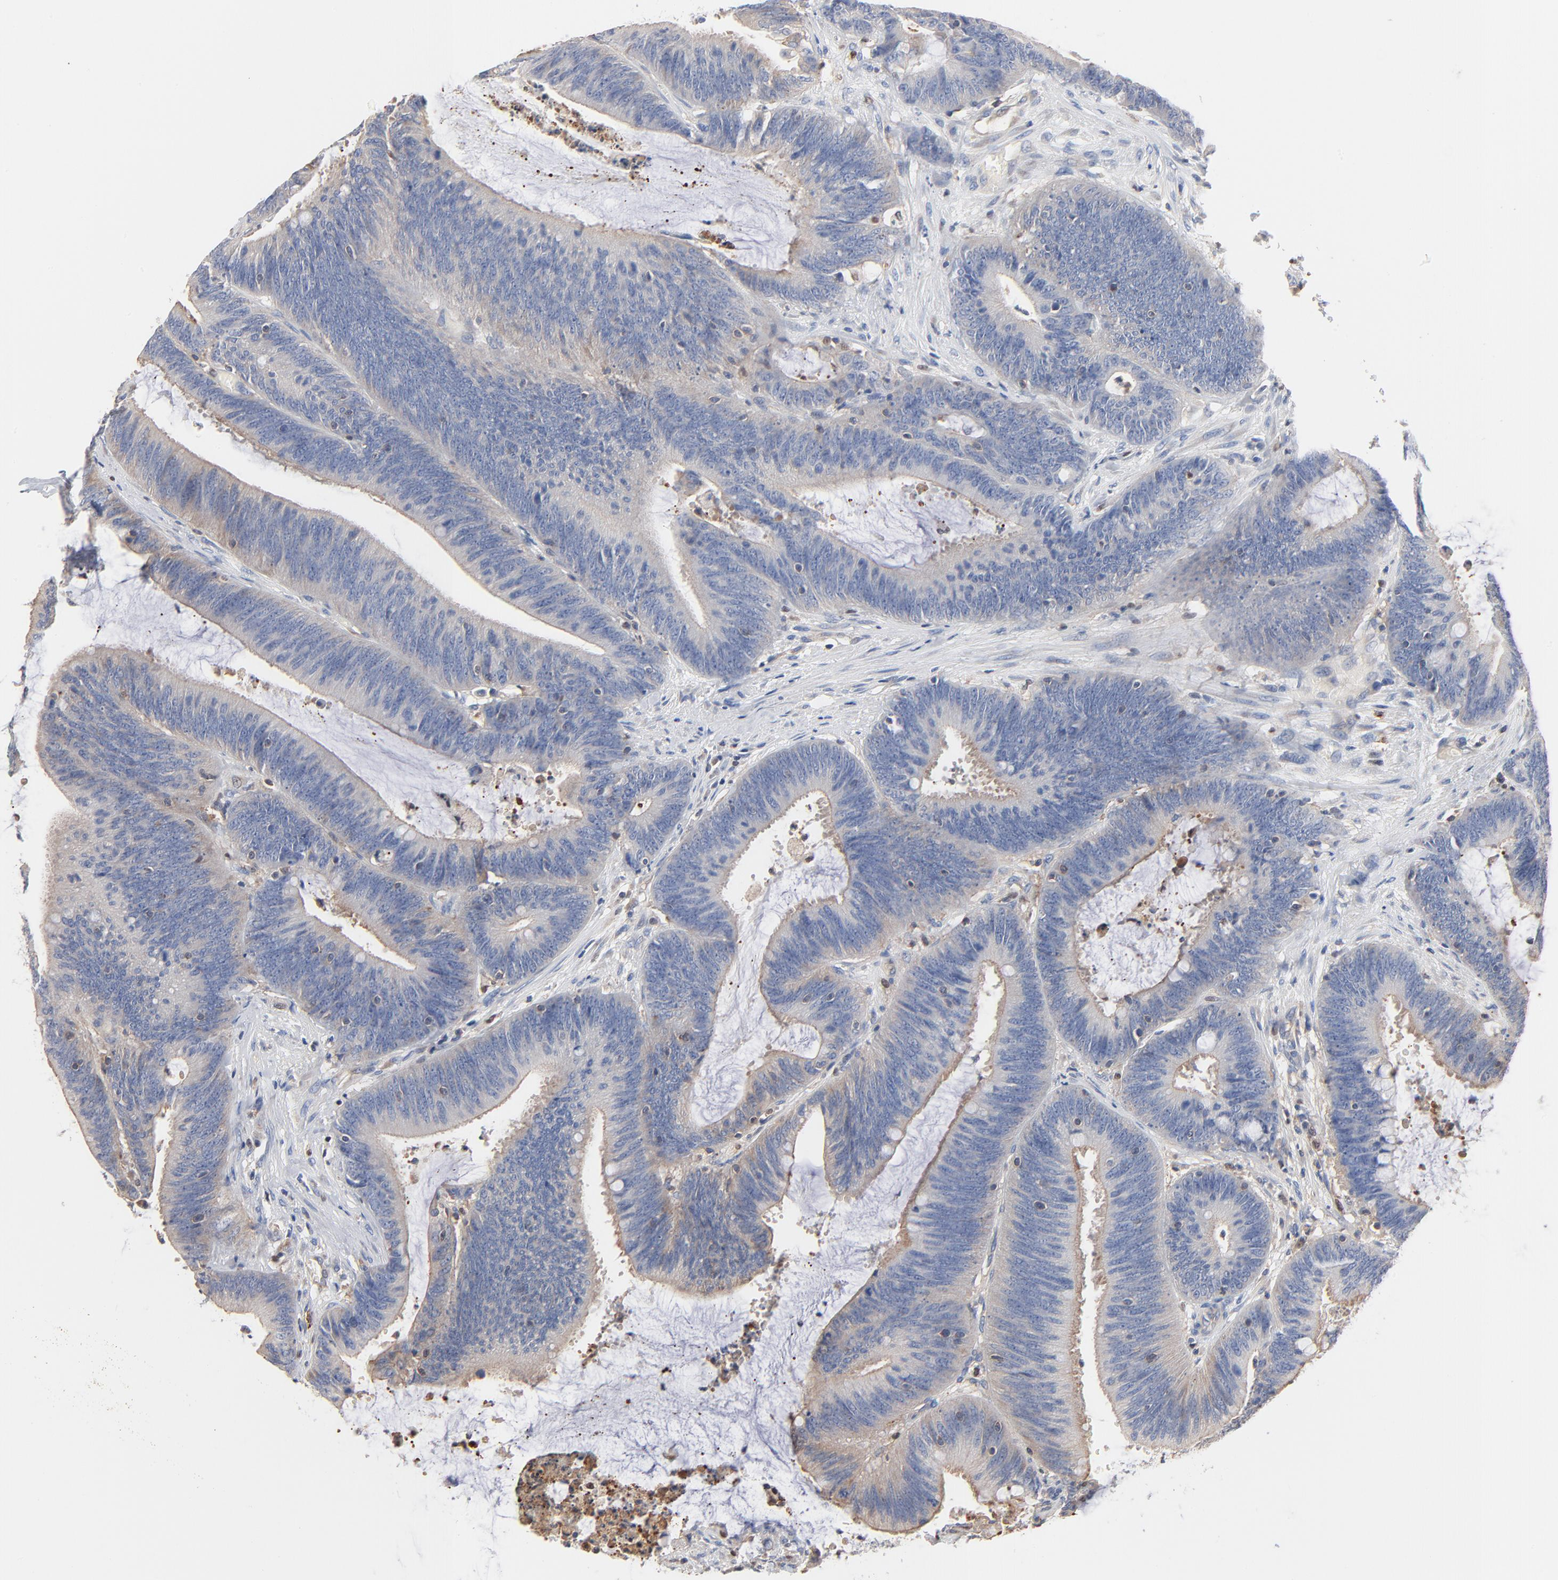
{"staining": {"intensity": "negative", "quantity": "none", "location": "none"}, "tissue": "colorectal cancer", "cell_type": "Tumor cells", "image_type": "cancer", "snomed": [{"axis": "morphology", "description": "Adenocarcinoma, NOS"}, {"axis": "topography", "description": "Rectum"}], "caption": "Human colorectal cancer stained for a protein using immunohistochemistry (IHC) exhibits no staining in tumor cells.", "gene": "ARHGEF6", "patient": {"sex": "female", "age": 66}}